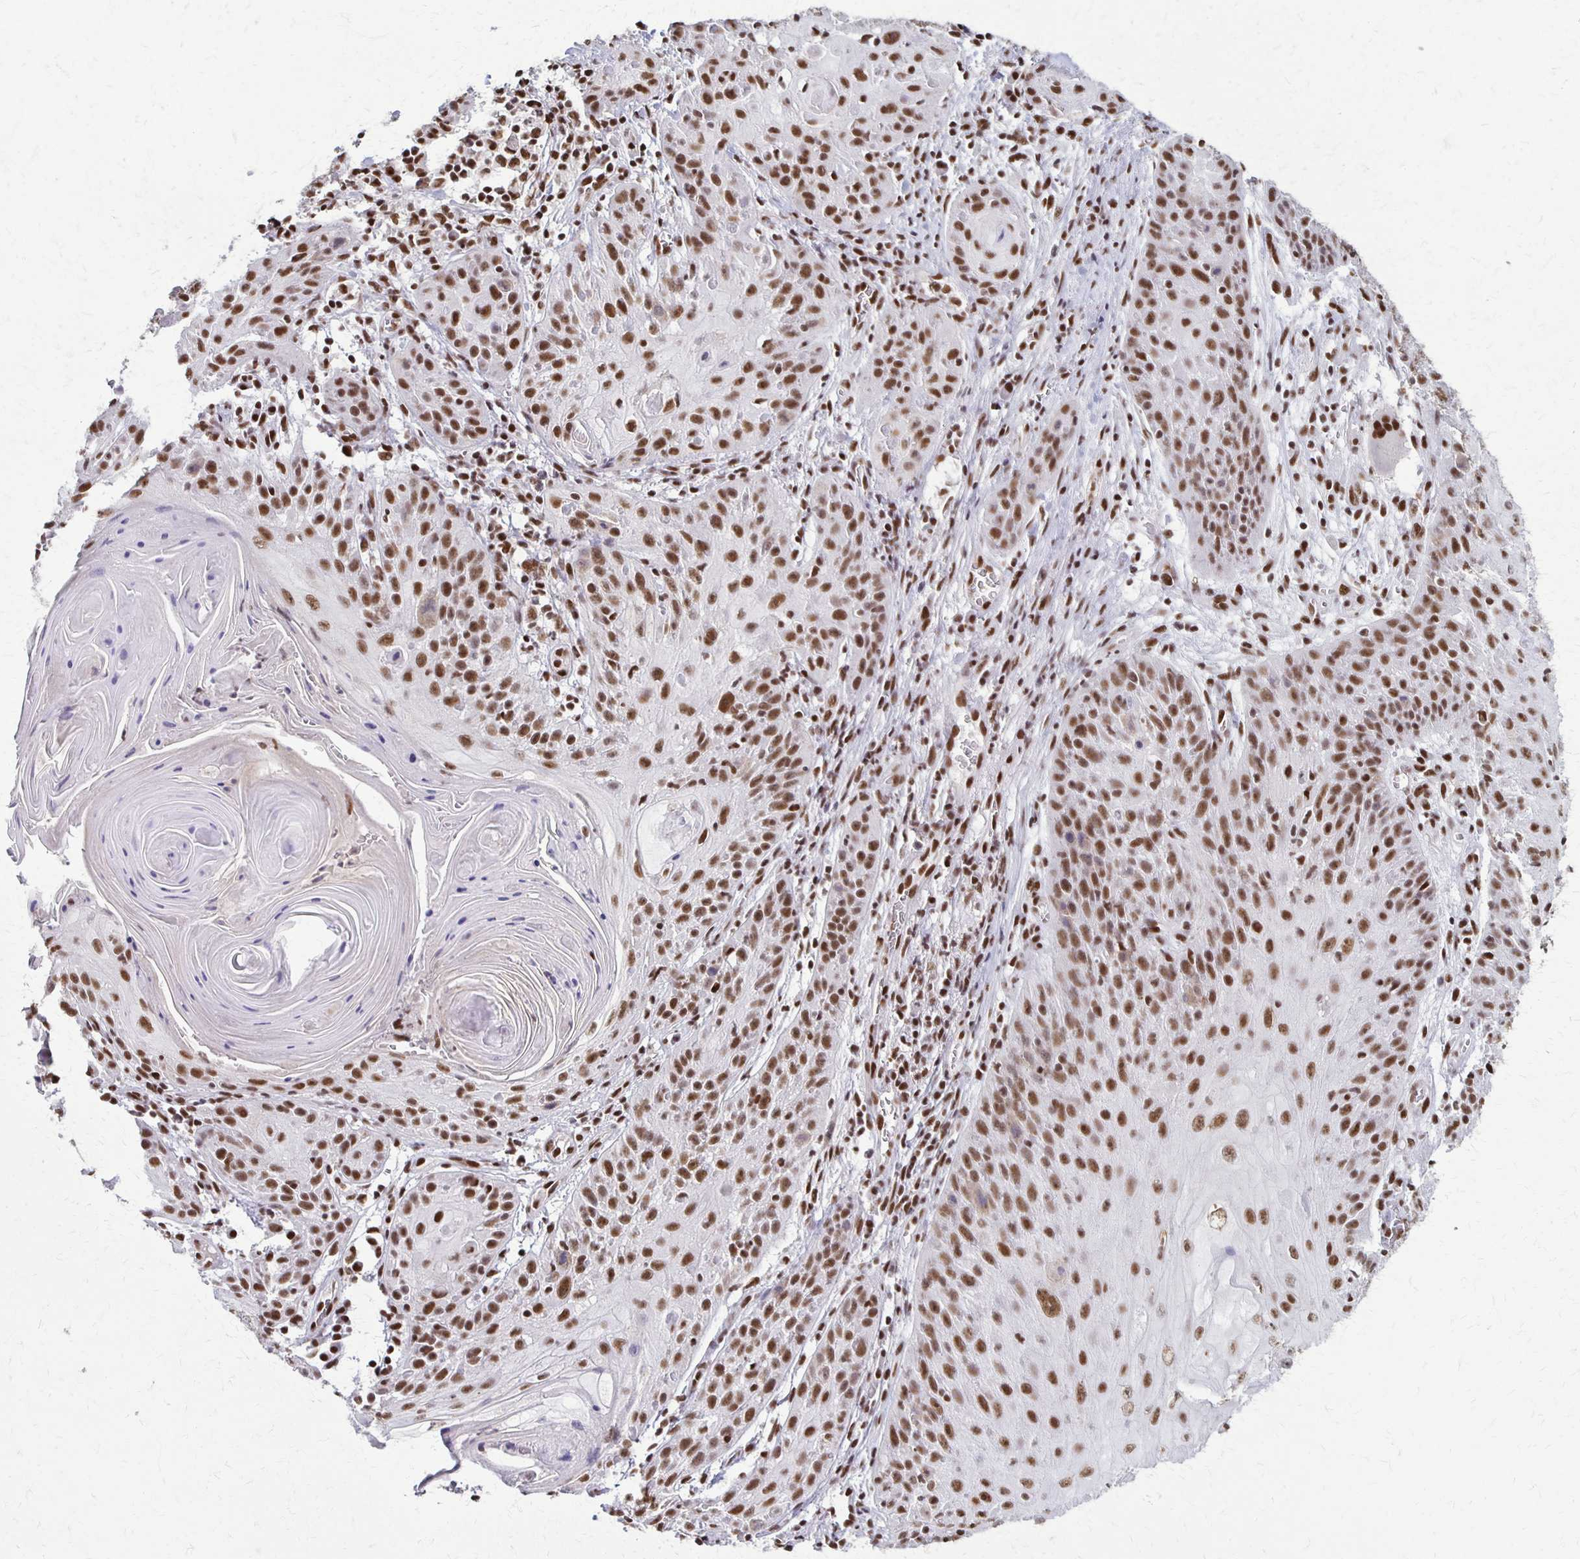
{"staining": {"intensity": "strong", "quantity": ">75%", "location": "nuclear"}, "tissue": "skin cancer", "cell_type": "Tumor cells", "image_type": "cancer", "snomed": [{"axis": "morphology", "description": "Squamous cell carcinoma, NOS"}, {"axis": "topography", "description": "Skin"}, {"axis": "topography", "description": "Vulva"}], "caption": "This is an image of IHC staining of skin cancer (squamous cell carcinoma), which shows strong positivity in the nuclear of tumor cells.", "gene": "XRCC6", "patient": {"sex": "female", "age": 76}}